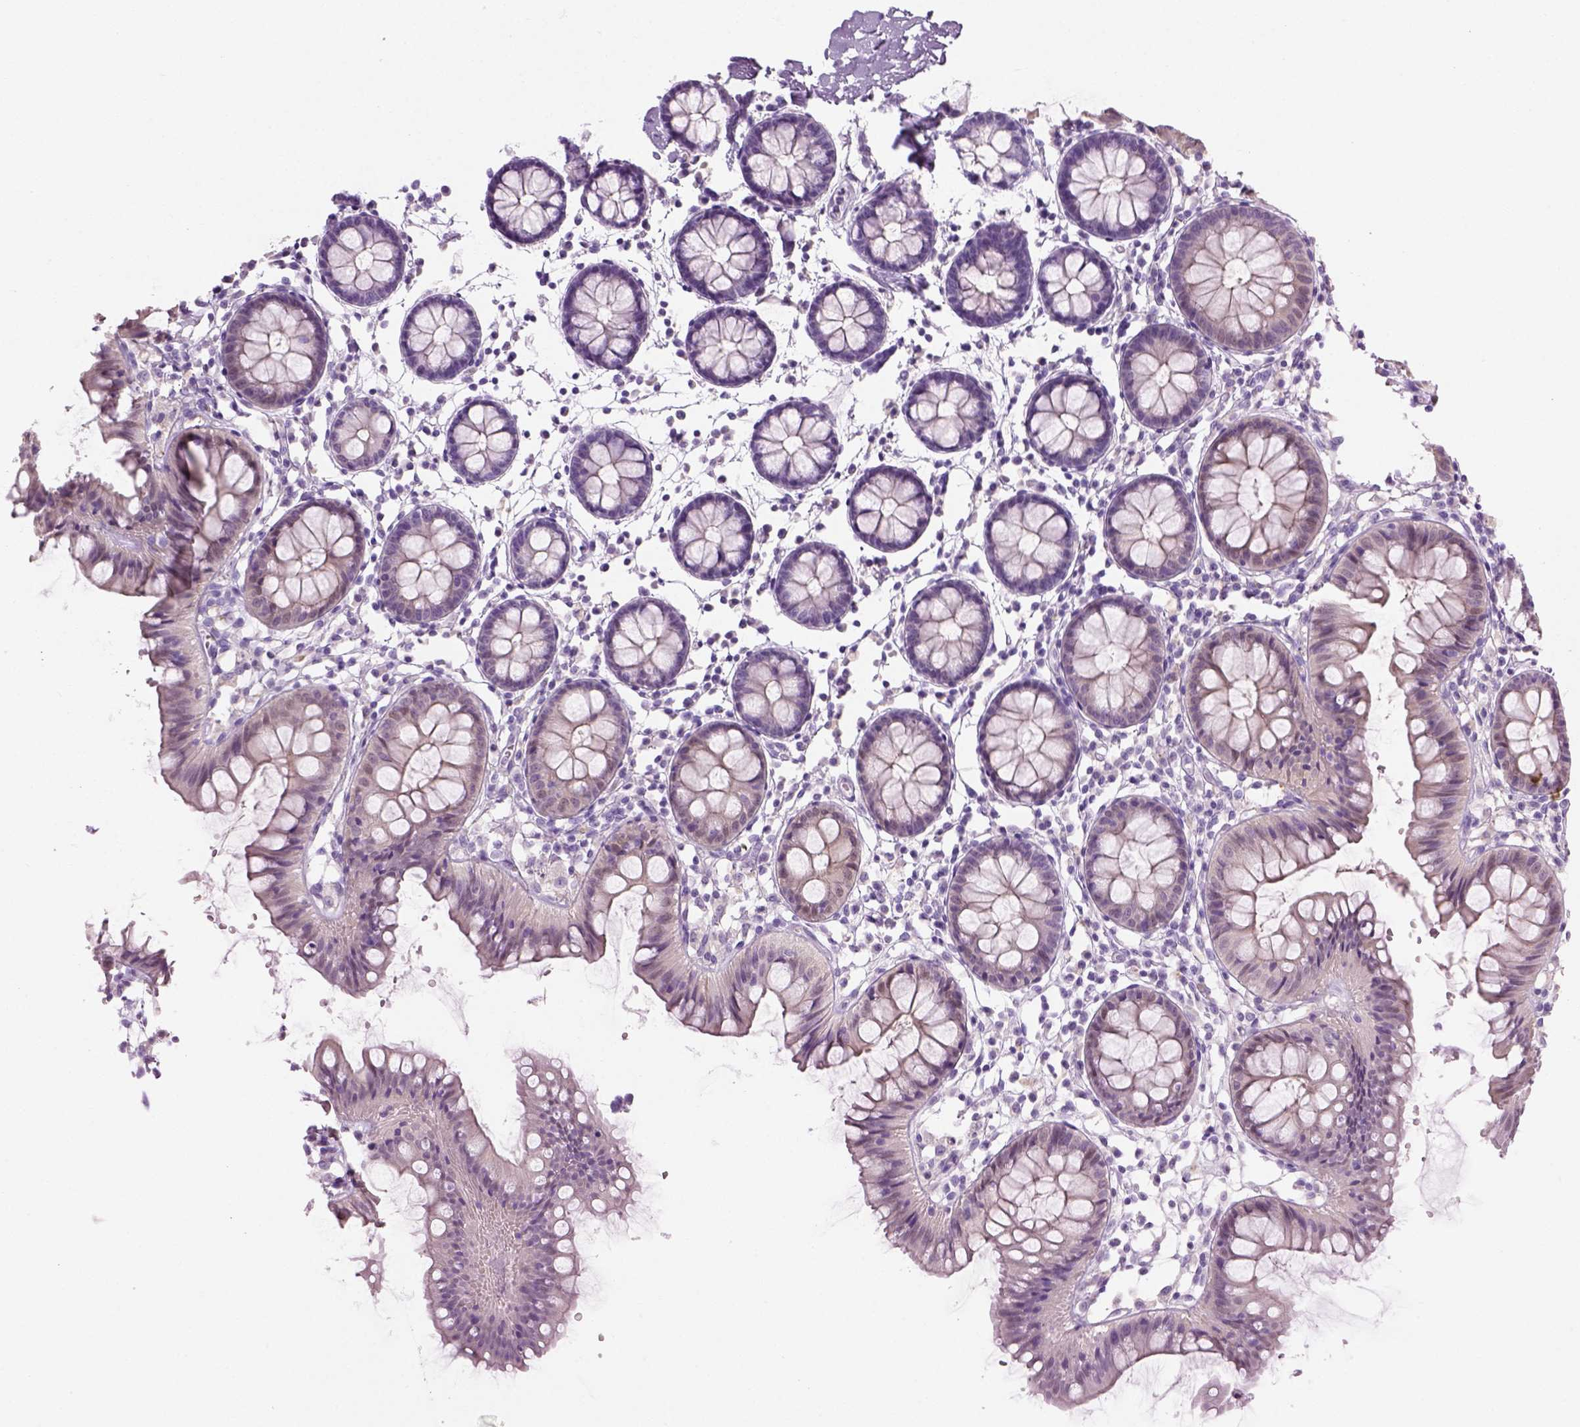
{"staining": {"intensity": "negative", "quantity": "none", "location": "none"}, "tissue": "colon", "cell_type": "Endothelial cells", "image_type": "normal", "snomed": [{"axis": "morphology", "description": "Normal tissue, NOS"}, {"axis": "topography", "description": "Colon"}], "caption": "DAB immunohistochemical staining of normal human colon shows no significant expression in endothelial cells.", "gene": "CIBAR2", "patient": {"sex": "female", "age": 84}}